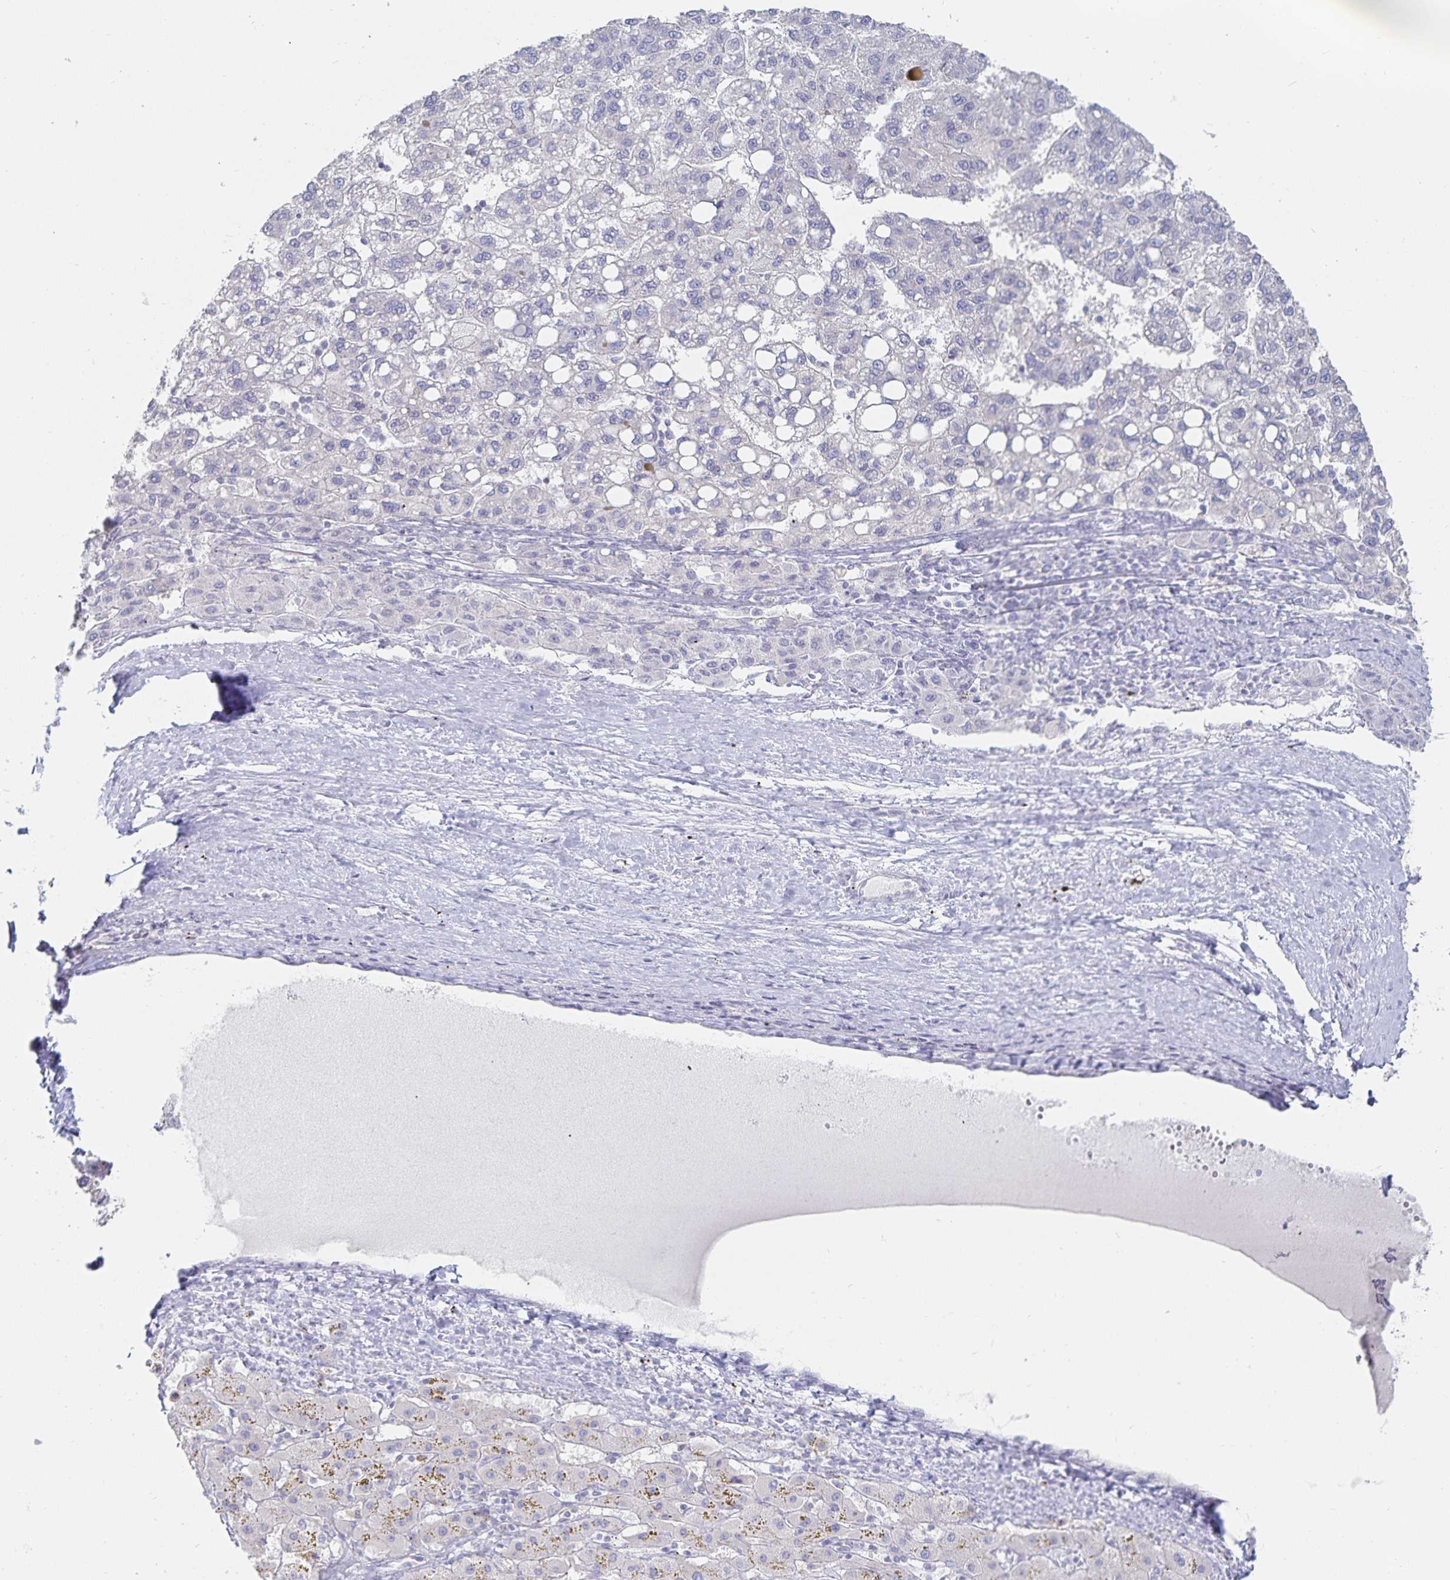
{"staining": {"intensity": "negative", "quantity": "none", "location": "none"}, "tissue": "liver cancer", "cell_type": "Tumor cells", "image_type": "cancer", "snomed": [{"axis": "morphology", "description": "Carcinoma, Hepatocellular, NOS"}, {"axis": "topography", "description": "Liver"}], "caption": "DAB immunohistochemical staining of human hepatocellular carcinoma (liver) exhibits no significant staining in tumor cells.", "gene": "SFTPA1", "patient": {"sex": "female", "age": 82}}